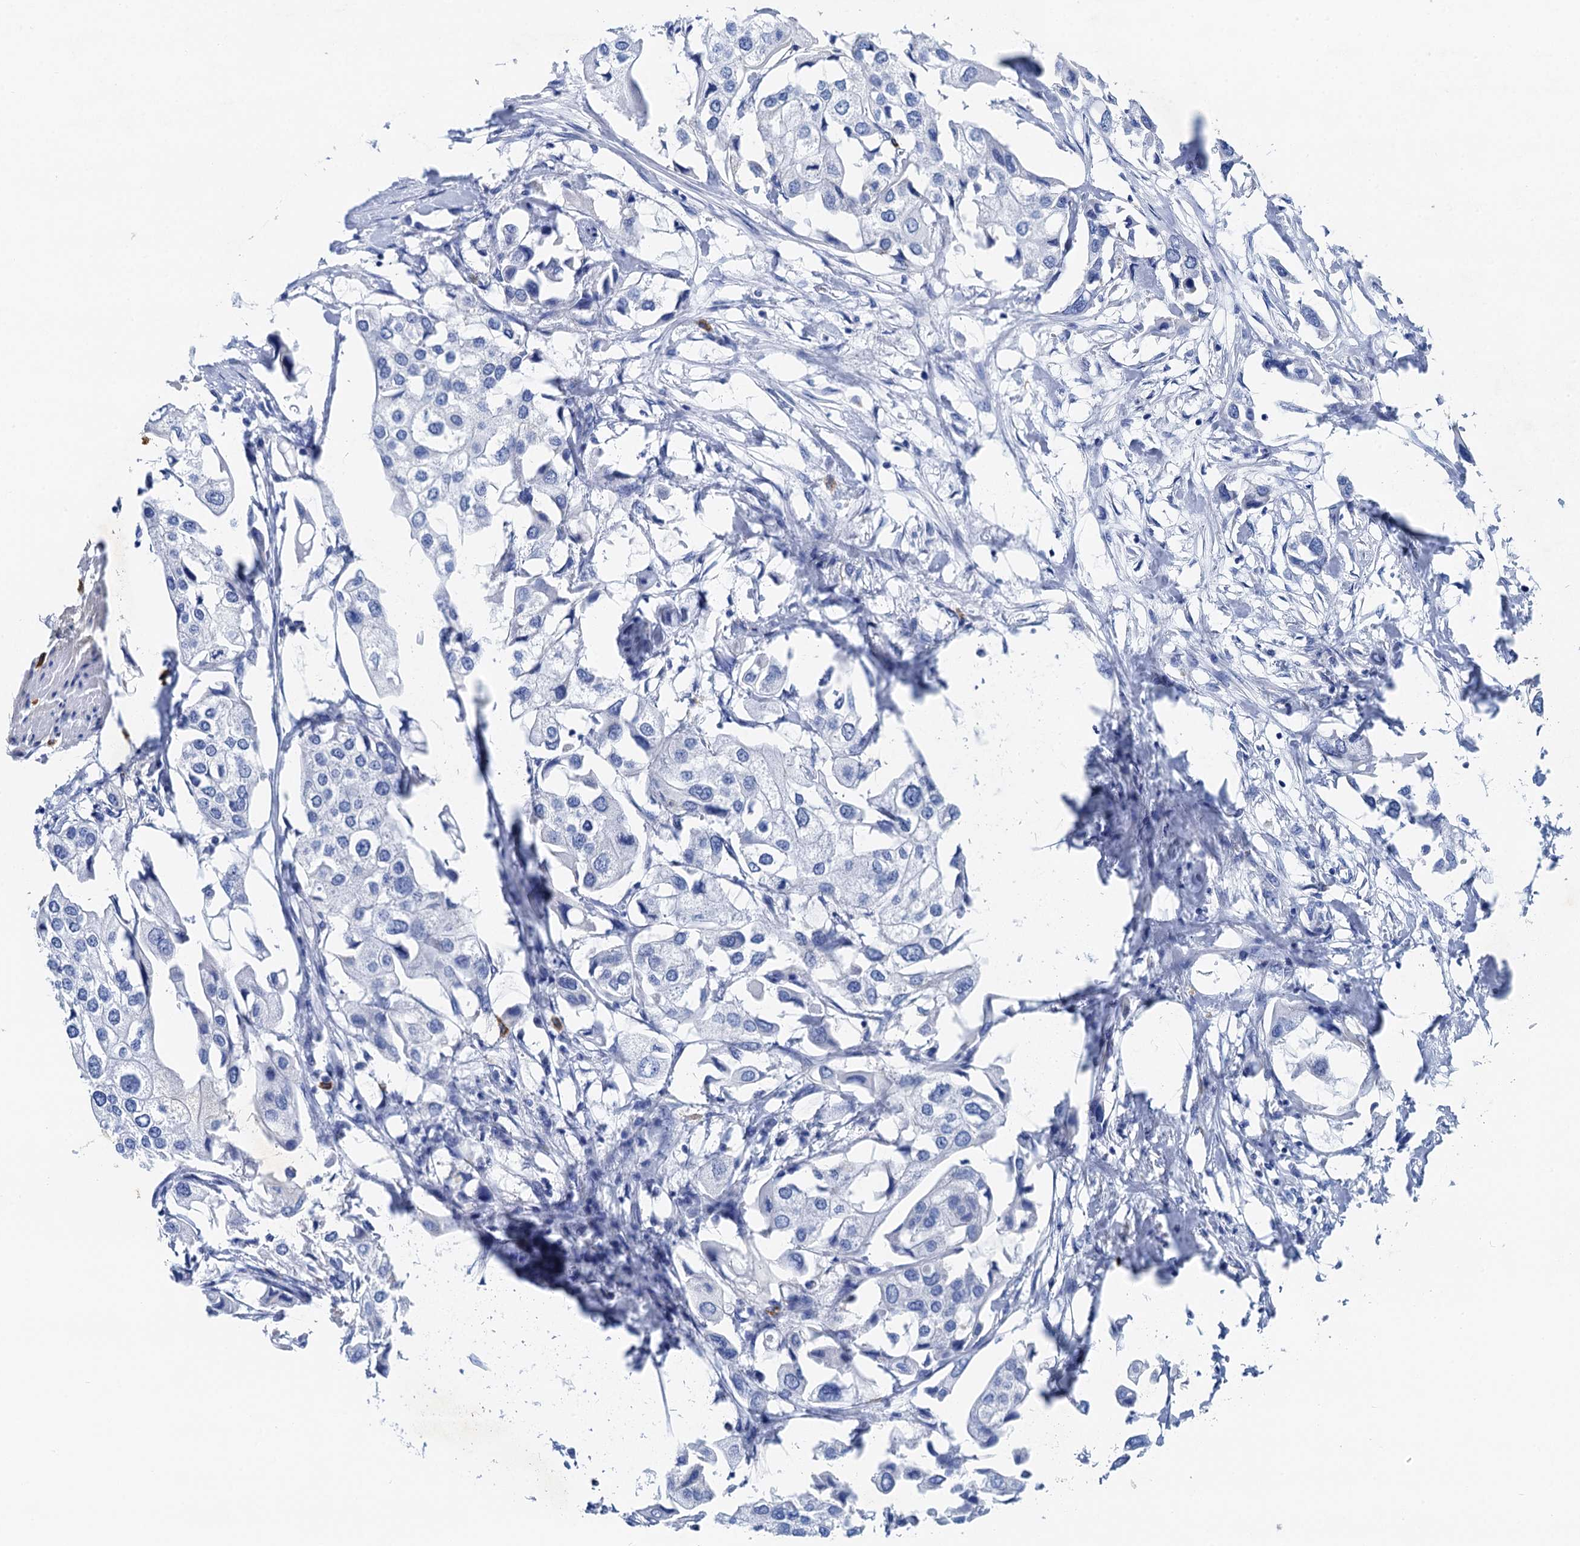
{"staining": {"intensity": "negative", "quantity": "none", "location": "none"}, "tissue": "urothelial cancer", "cell_type": "Tumor cells", "image_type": "cancer", "snomed": [{"axis": "morphology", "description": "Urothelial carcinoma, High grade"}, {"axis": "topography", "description": "Urinary bladder"}], "caption": "The image shows no significant expression in tumor cells of urothelial cancer. The staining was performed using DAB to visualize the protein expression in brown, while the nuclei were stained in blue with hematoxylin (Magnification: 20x).", "gene": "NLRP10", "patient": {"sex": "male", "age": 64}}